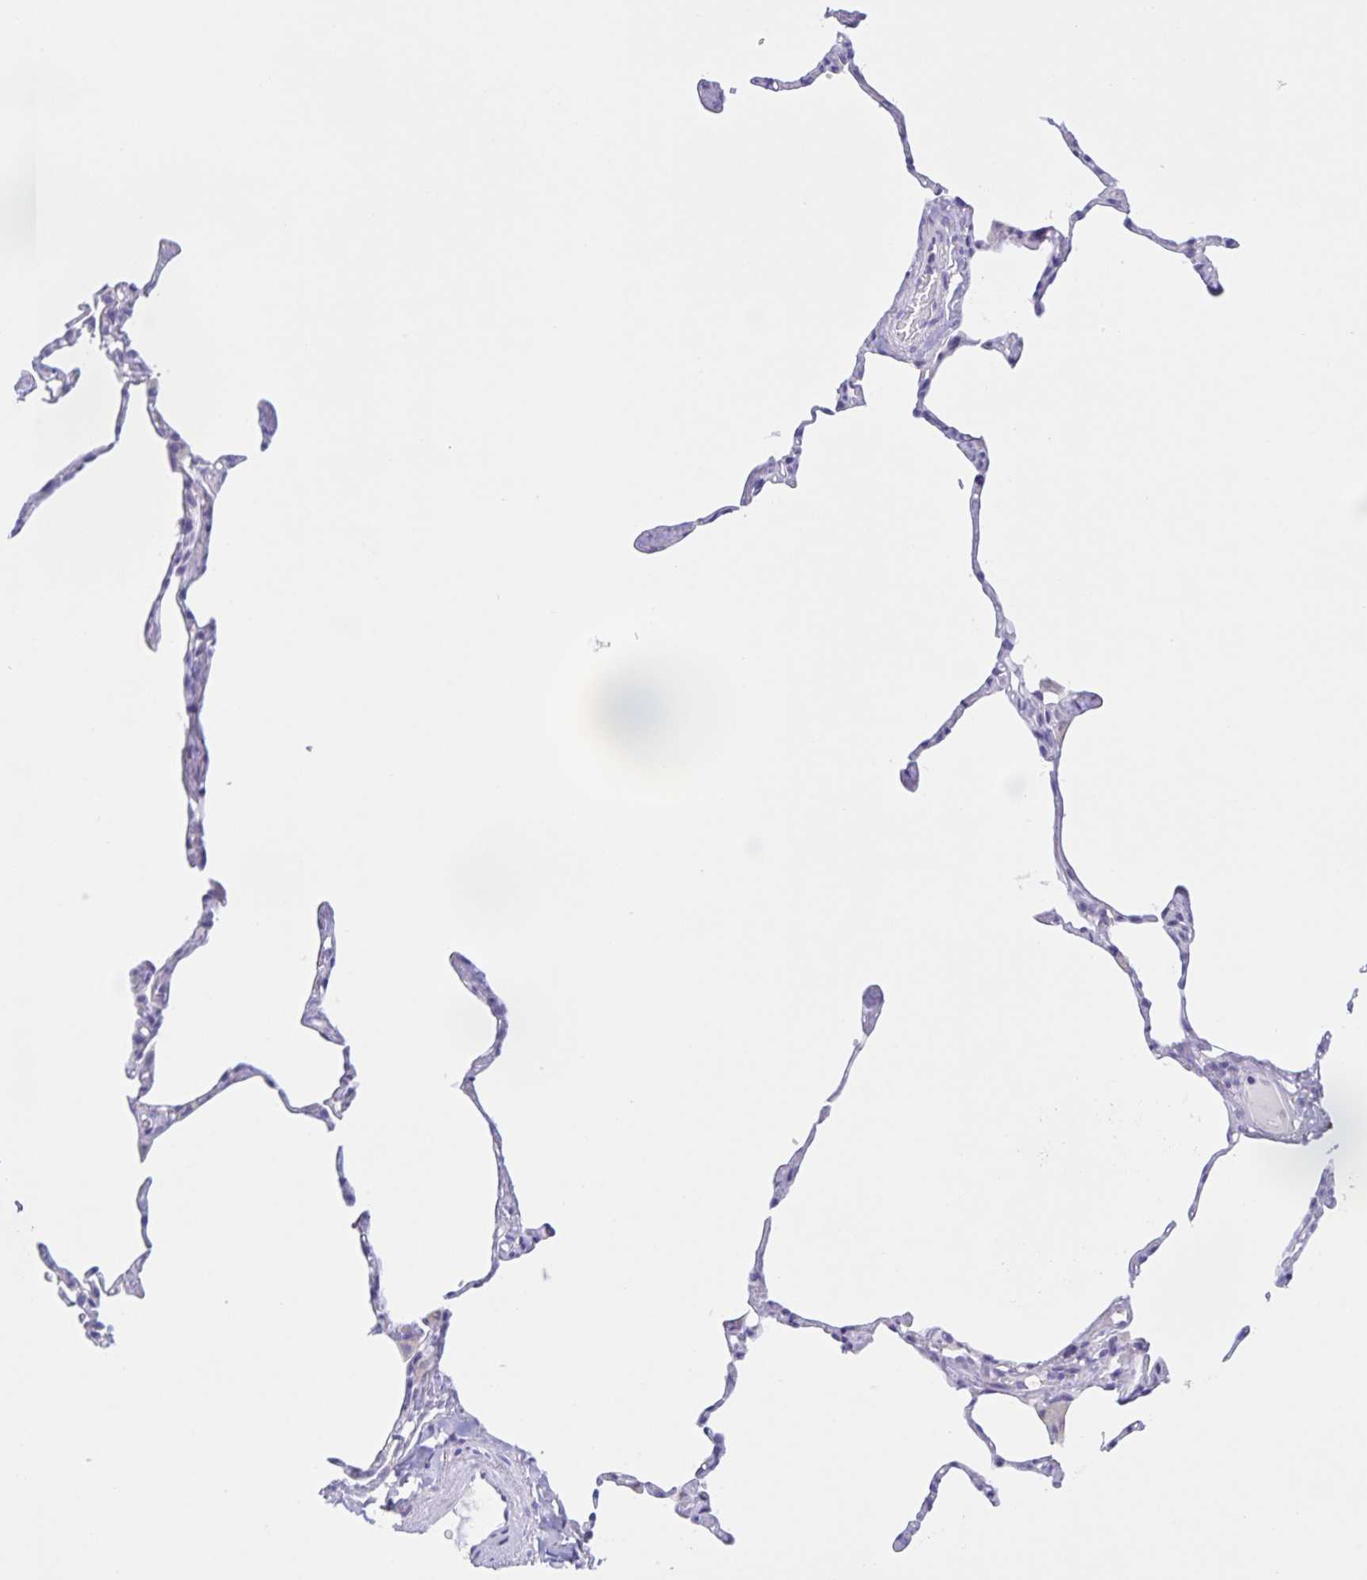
{"staining": {"intensity": "negative", "quantity": "none", "location": "none"}, "tissue": "lung", "cell_type": "Alveolar cells", "image_type": "normal", "snomed": [{"axis": "morphology", "description": "Normal tissue, NOS"}, {"axis": "topography", "description": "Lung"}], "caption": "Micrograph shows no protein positivity in alveolar cells of normal lung. (DAB immunohistochemistry (IHC), high magnification).", "gene": "DMGDH", "patient": {"sex": "male", "age": 65}}